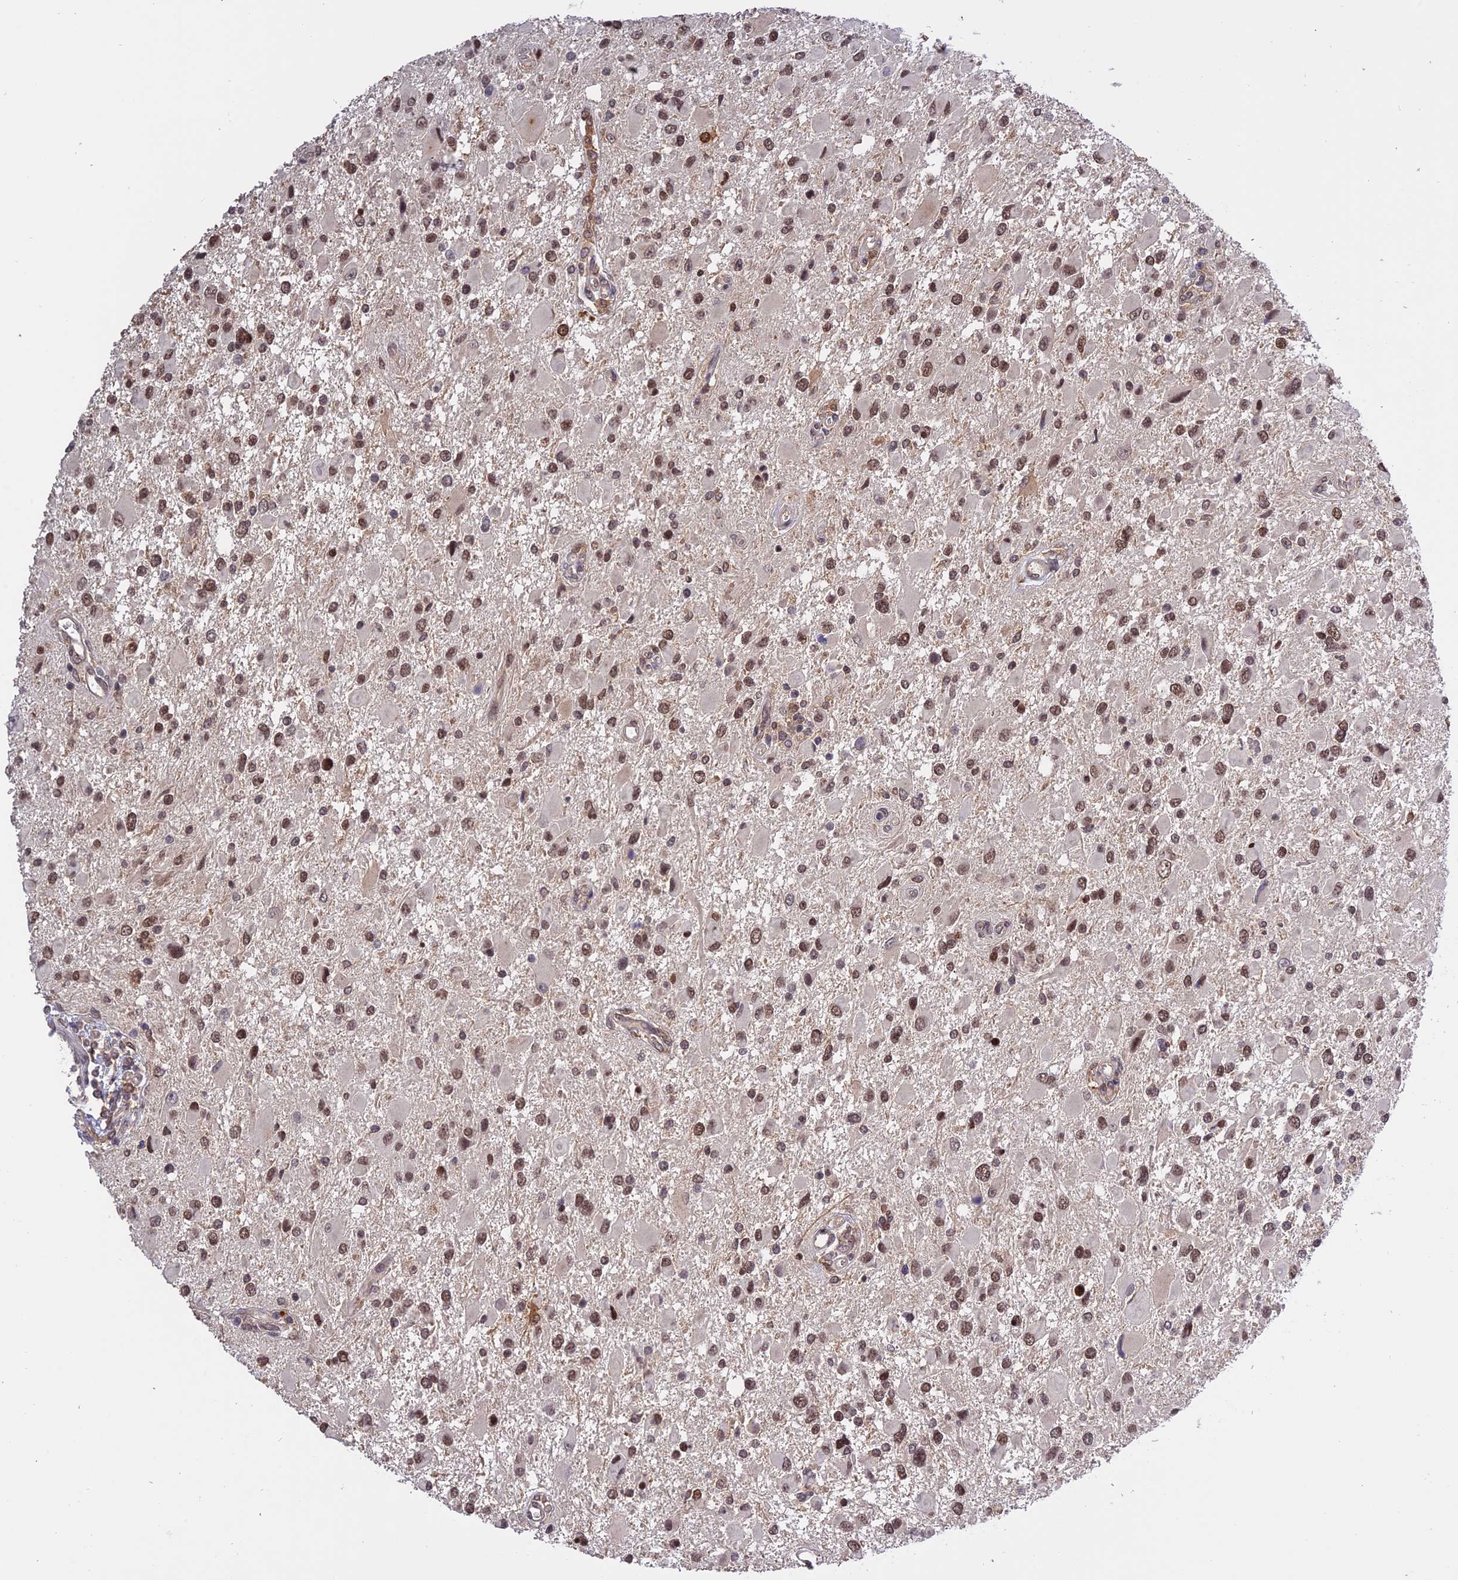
{"staining": {"intensity": "moderate", "quantity": ">75%", "location": "nuclear"}, "tissue": "glioma", "cell_type": "Tumor cells", "image_type": "cancer", "snomed": [{"axis": "morphology", "description": "Glioma, malignant, High grade"}, {"axis": "topography", "description": "Brain"}], "caption": "The immunohistochemical stain labels moderate nuclear positivity in tumor cells of malignant glioma (high-grade) tissue. (brown staining indicates protein expression, while blue staining denotes nuclei).", "gene": "MNS1", "patient": {"sex": "male", "age": 53}}